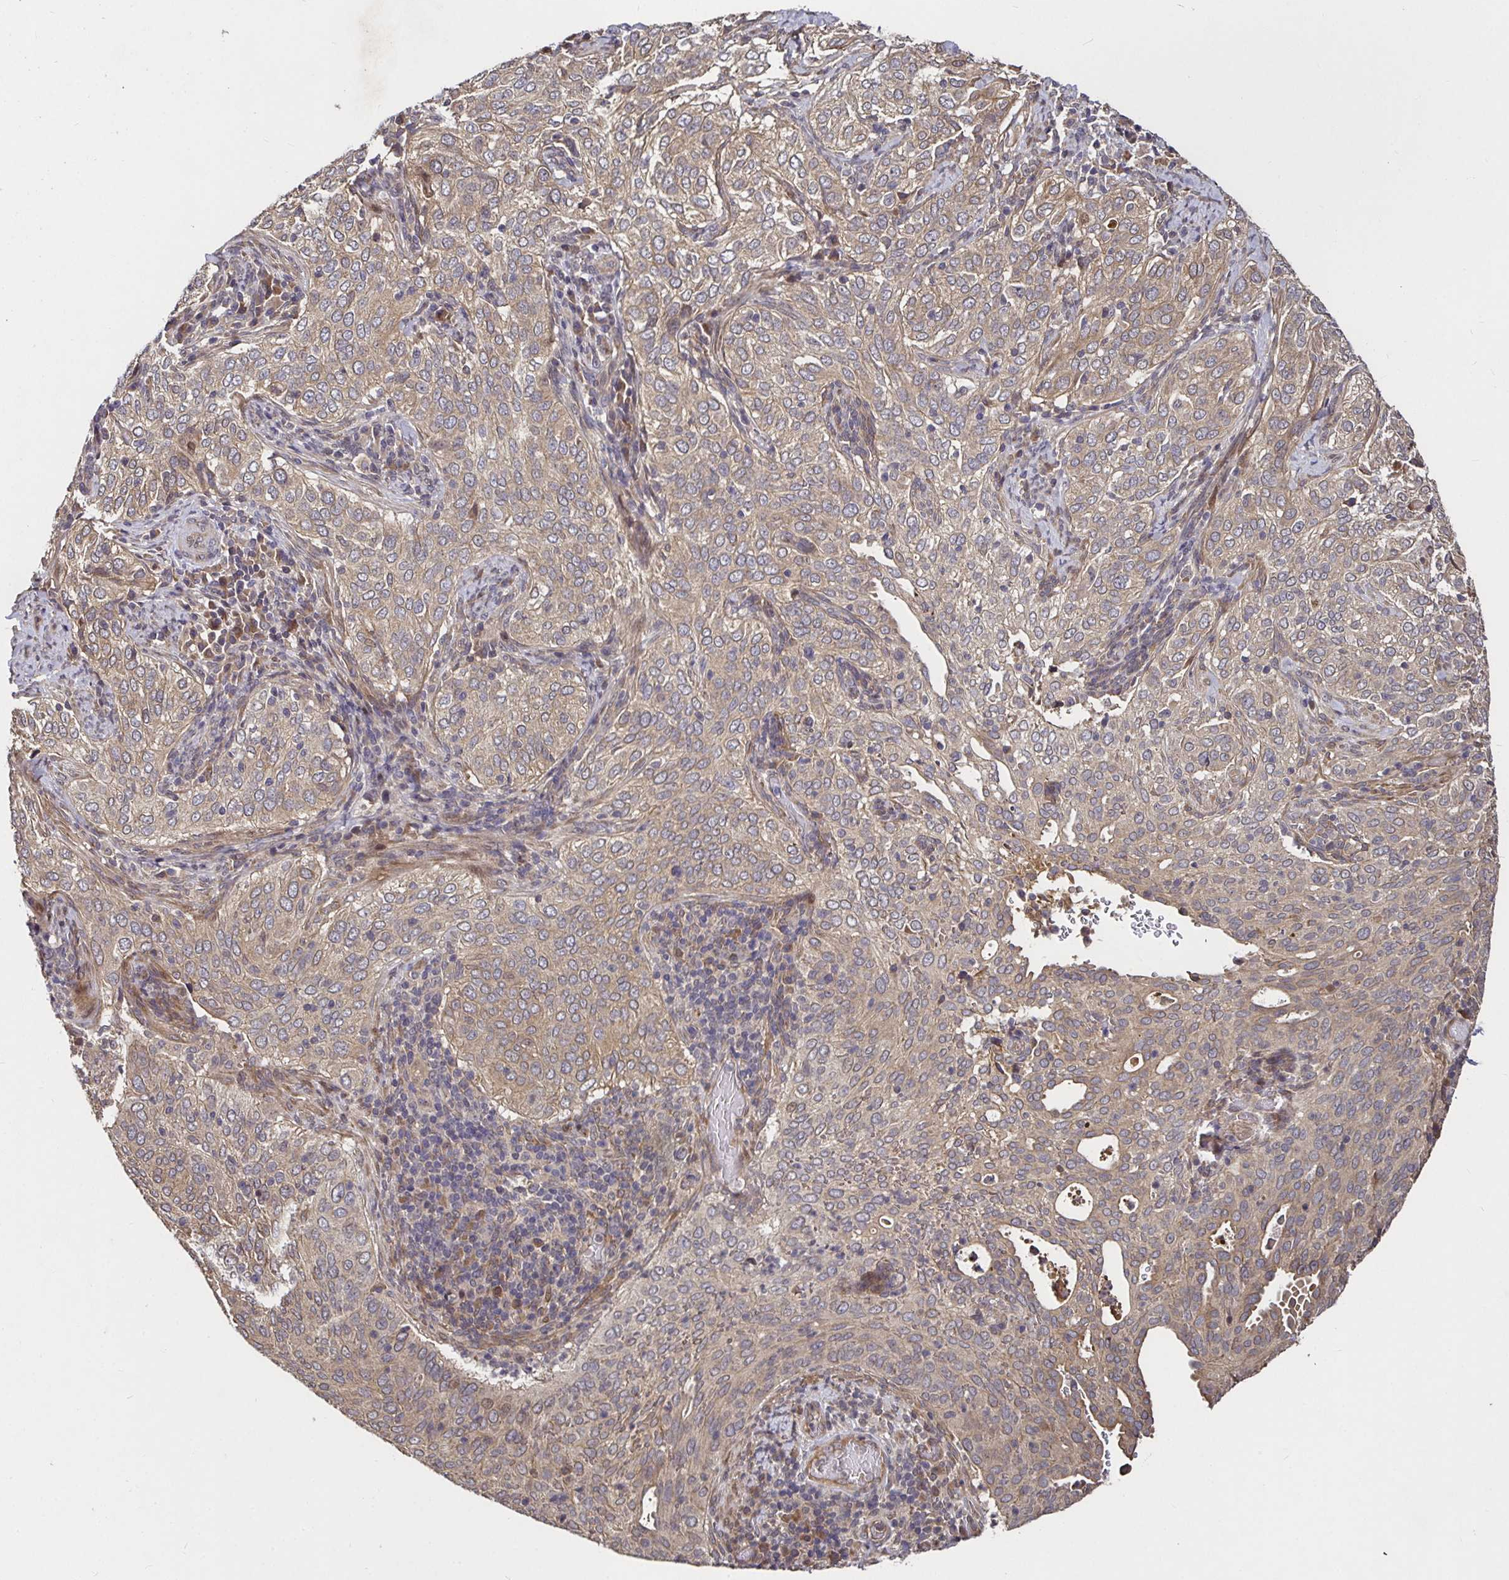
{"staining": {"intensity": "weak", "quantity": ">75%", "location": "cytoplasmic/membranous"}, "tissue": "cervical cancer", "cell_type": "Tumor cells", "image_type": "cancer", "snomed": [{"axis": "morphology", "description": "Squamous cell carcinoma, NOS"}, {"axis": "topography", "description": "Cervix"}], "caption": "A high-resolution photomicrograph shows IHC staining of cervical squamous cell carcinoma, which exhibits weak cytoplasmic/membranous staining in approximately >75% of tumor cells.", "gene": "SMYD3", "patient": {"sex": "female", "age": 38}}